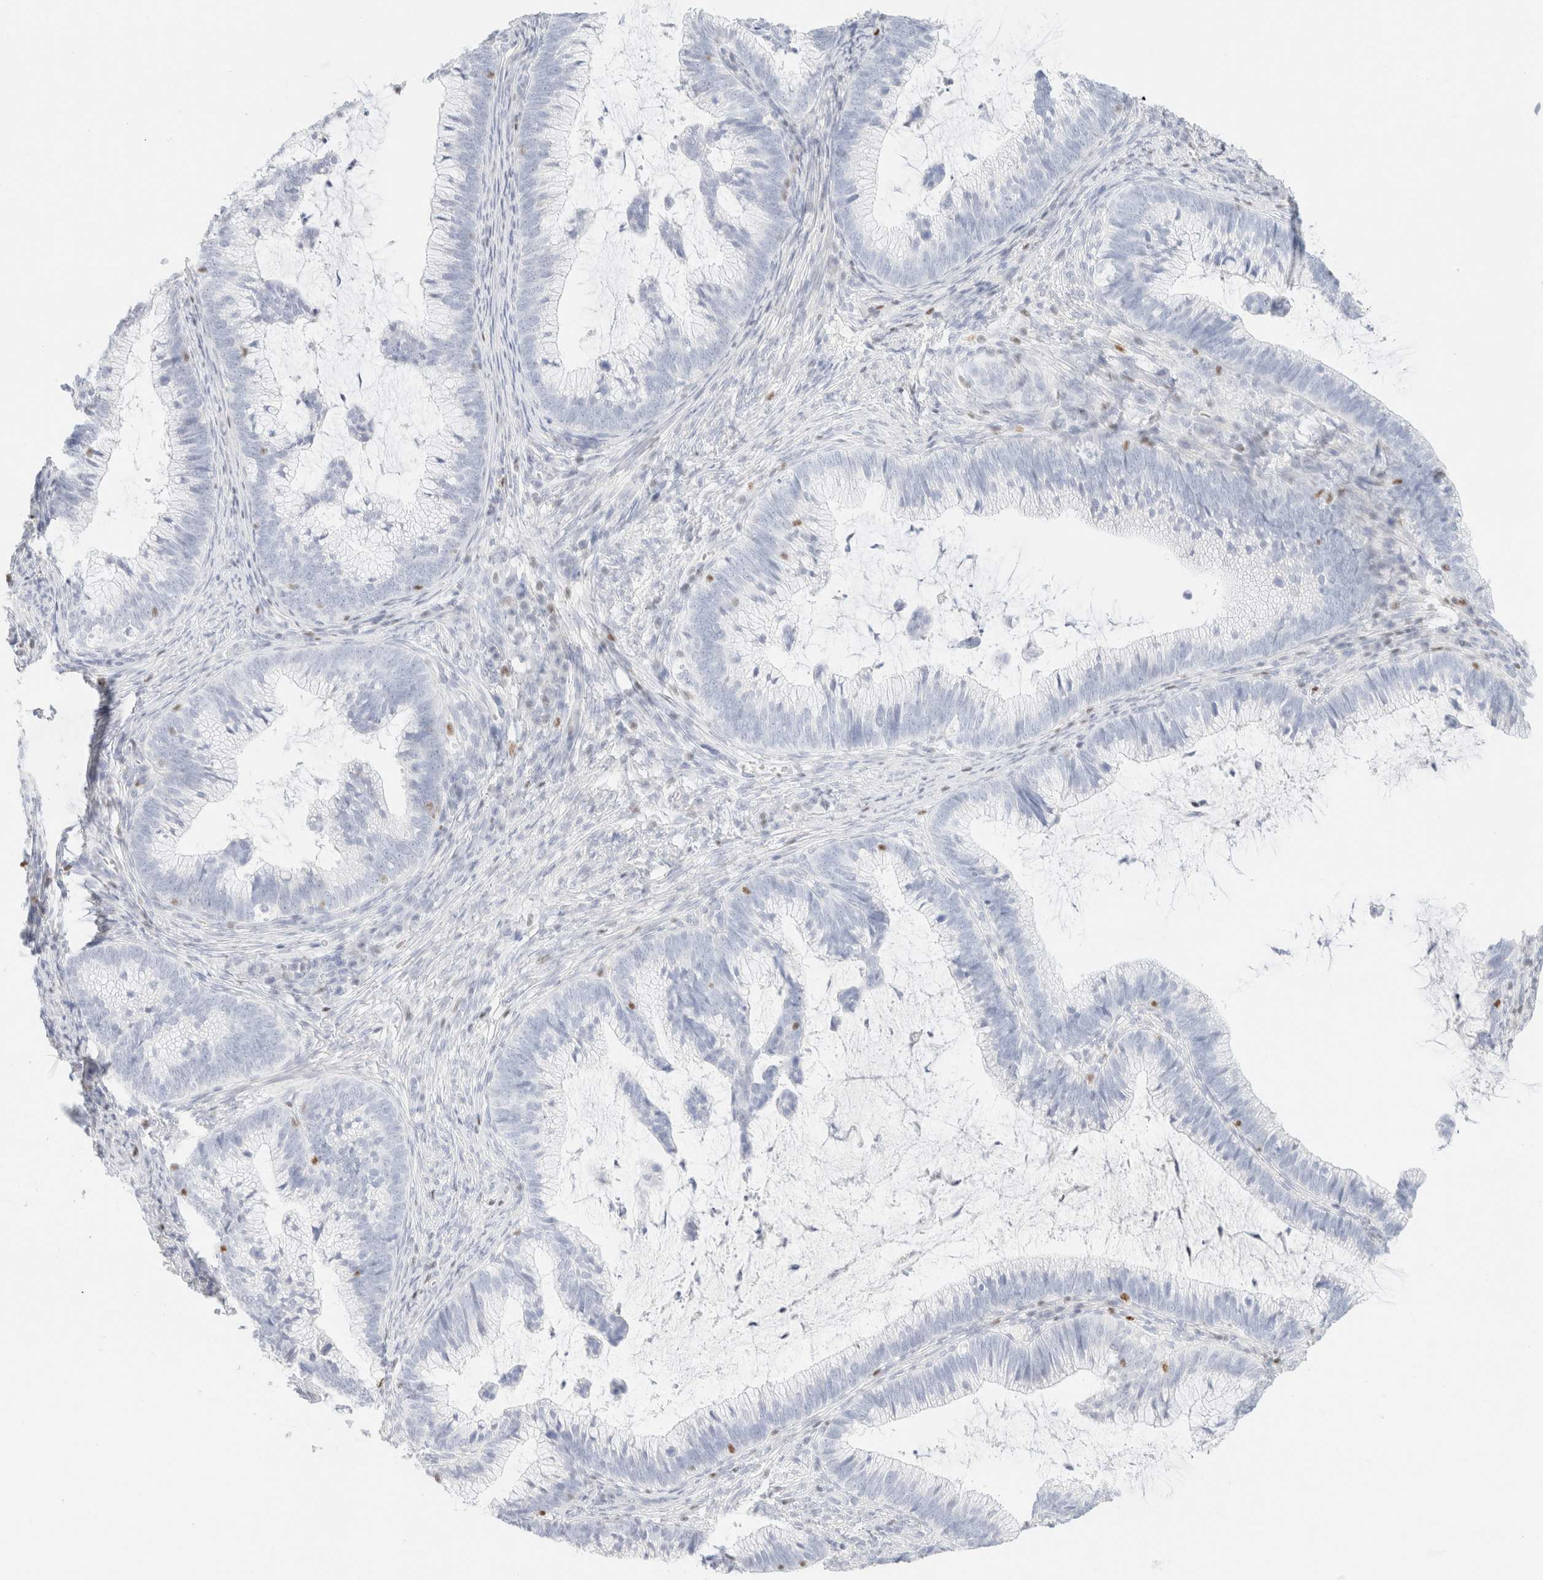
{"staining": {"intensity": "negative", "quantity": "none", "location": "none"}, "tissue": "cervical cancer", "cell_type": "Tumor cells", "image_type": "cancer", "snomed": [{"axis": "morphology", "description": "Adenocarcinoma, NOS"}, {"axis": "topography", "description": "Cervix"}], "caption": "Tumor cells show no significant staining in adenocarcinoma (cervical).", "gene": "IKZF3", "patient": {"sex": "female", "age": 36}}